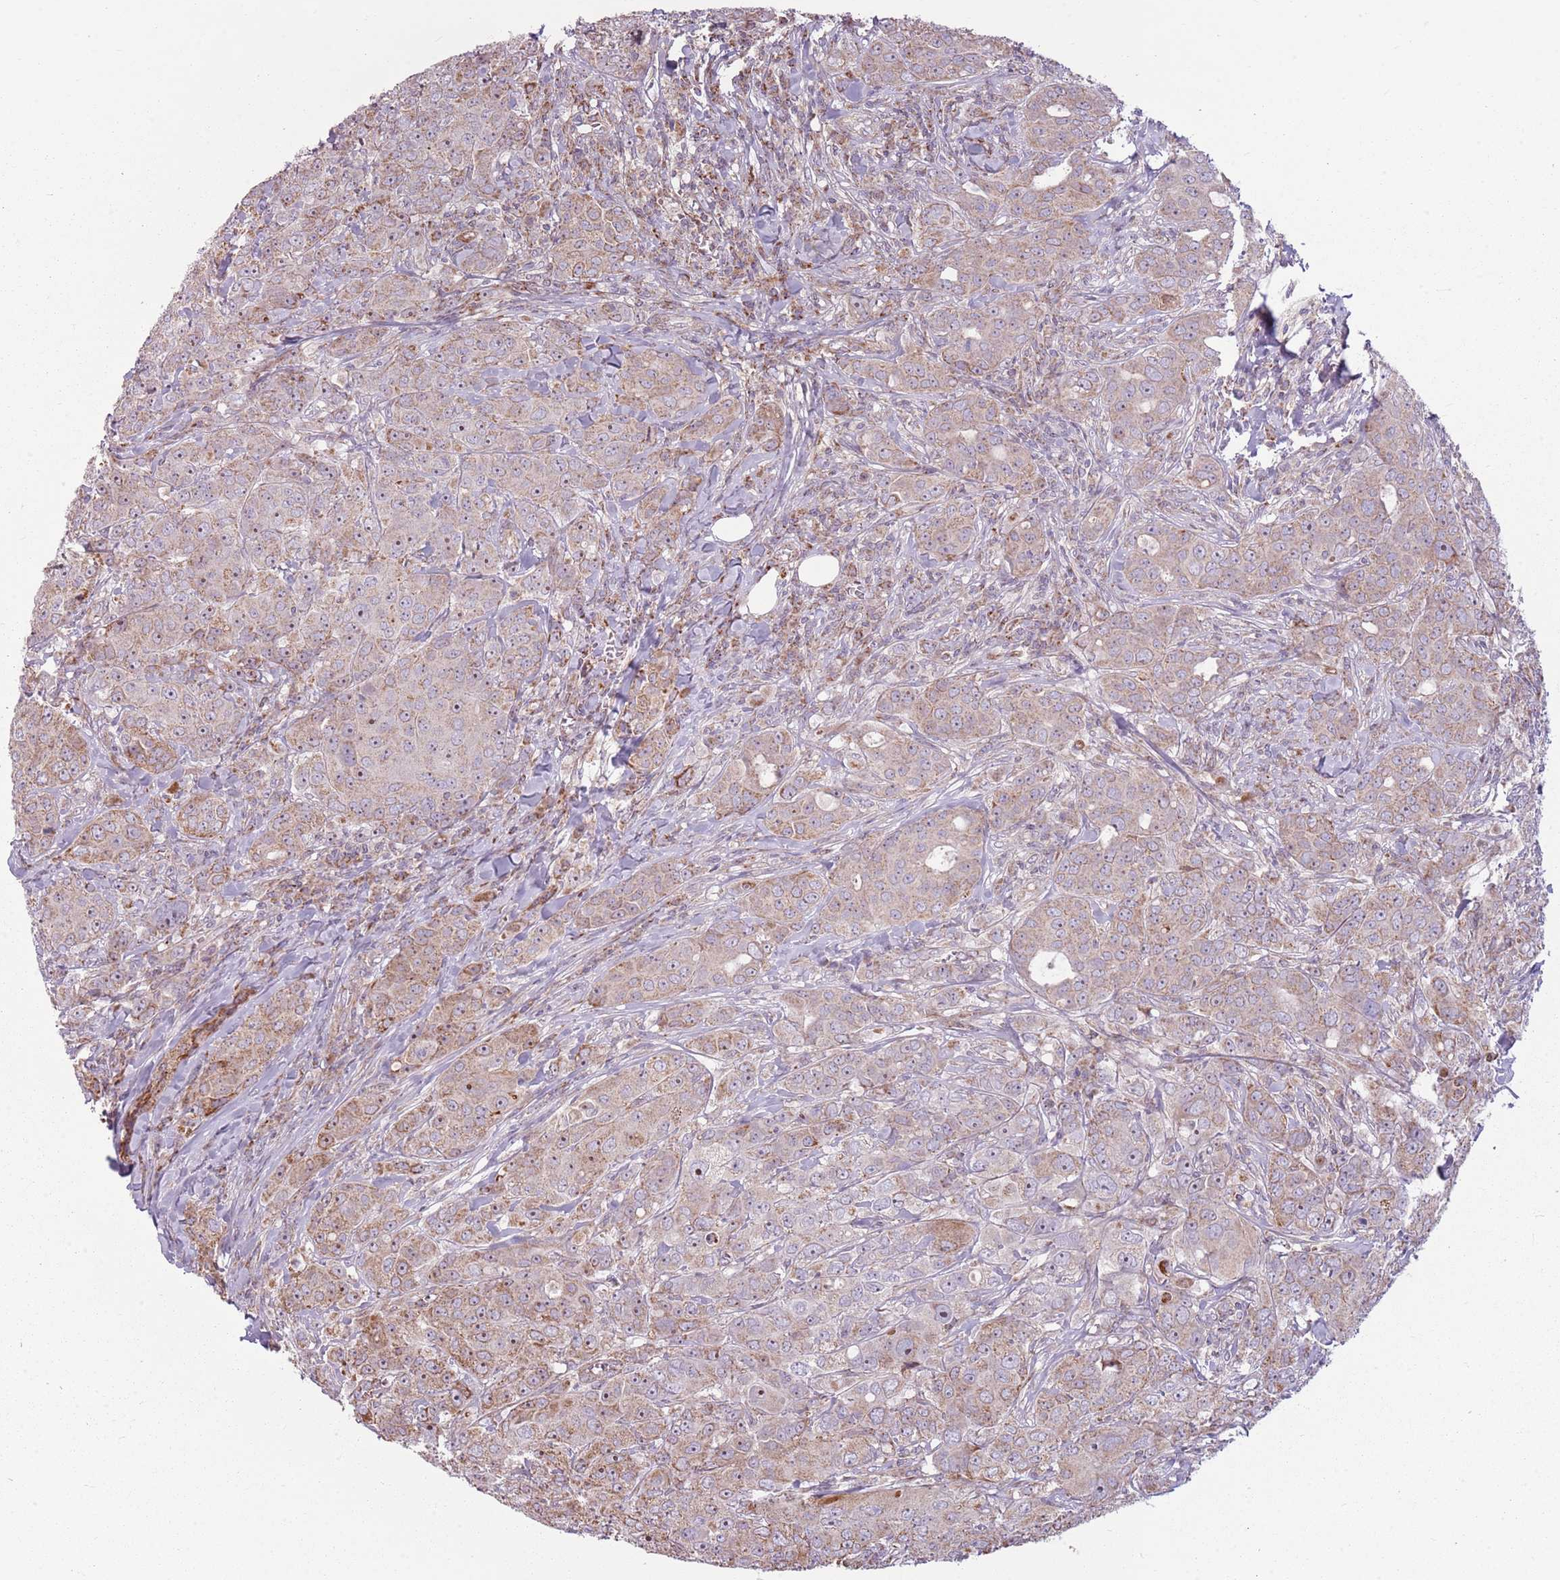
{"staining": {"intensity": "moderate", "quantity": ">75%", "location": "cytoplasmic/membranous,nuclear"}, "tissue": "breast cancer", "cell_type": "Tumor cells", "image_type": "cancer", "snomed": [{"axis": "morphology", "description": "Duct carcinoma"}, {"axis": "topography", "description": "Breast"}], "caption": "Immunohistochemistry of human breast cancer (invasive ductal carcinoma) displays medium levels of moderate cytoplasmic/membranous and nuclear expression in approximately >75% of tumor cells. (DAB (3,3'-diaminobenzidine) IHC, brown staining for protein, blue staining for nuclei).", "gene": "ZNF530", "patient": {"sex": "female", "age": 43}}